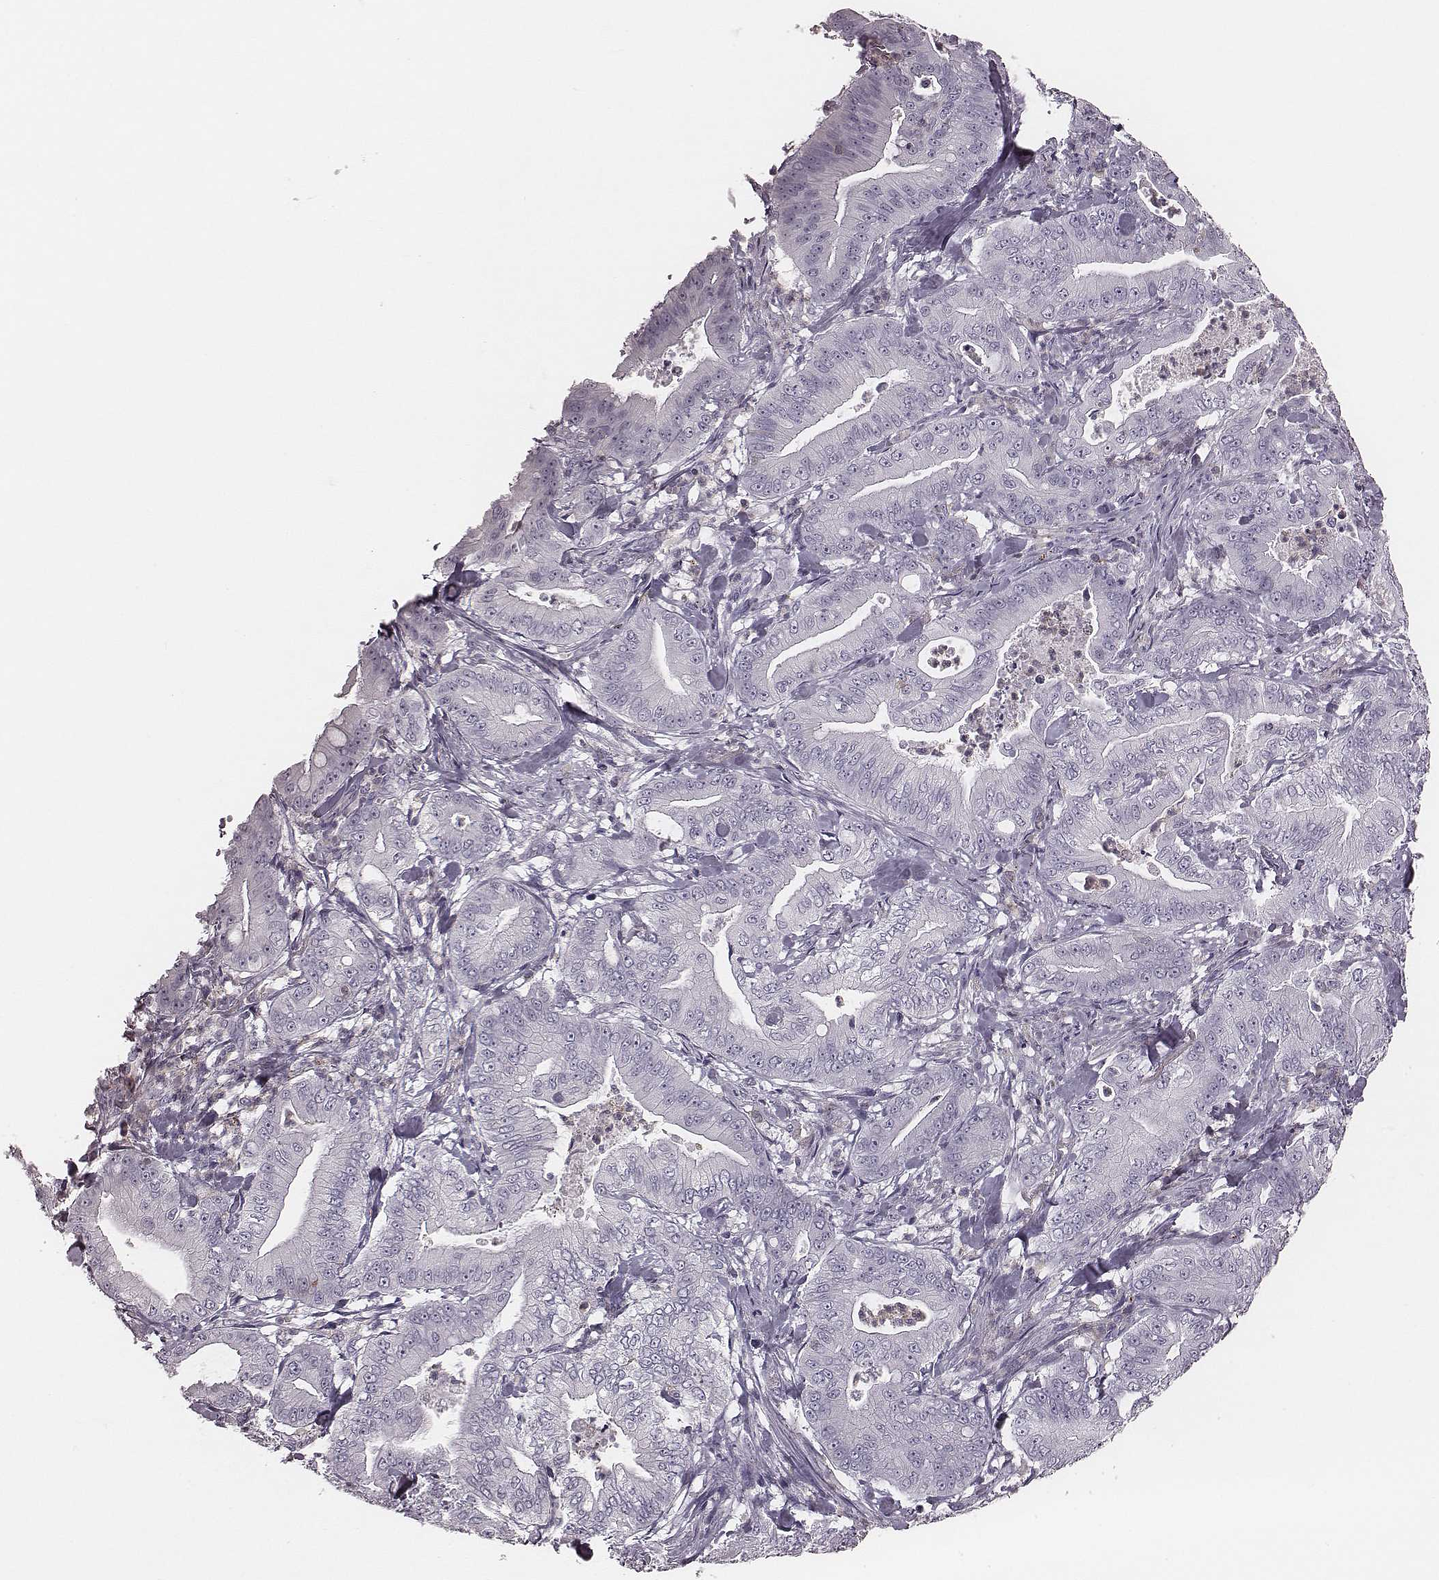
{"staining": {"intensity": "negative", "quantity": "none", "location": "none"}, "tissue": "pancreatic cancer", "cell_type": "Tumor cells", "image_type": "cancer", "snomed": [{"axis": "morphology", "description": "Adenocarcinoma, NOS"}, {"axis": "topography", "description": "Pancreas"}], "caption": "Protein analysis of pancreatic adenocarcinoma reveals no significant positivity in tumor cells.", "gene": "ZNF365", "patient": {"sex": "male", "age": 71}}